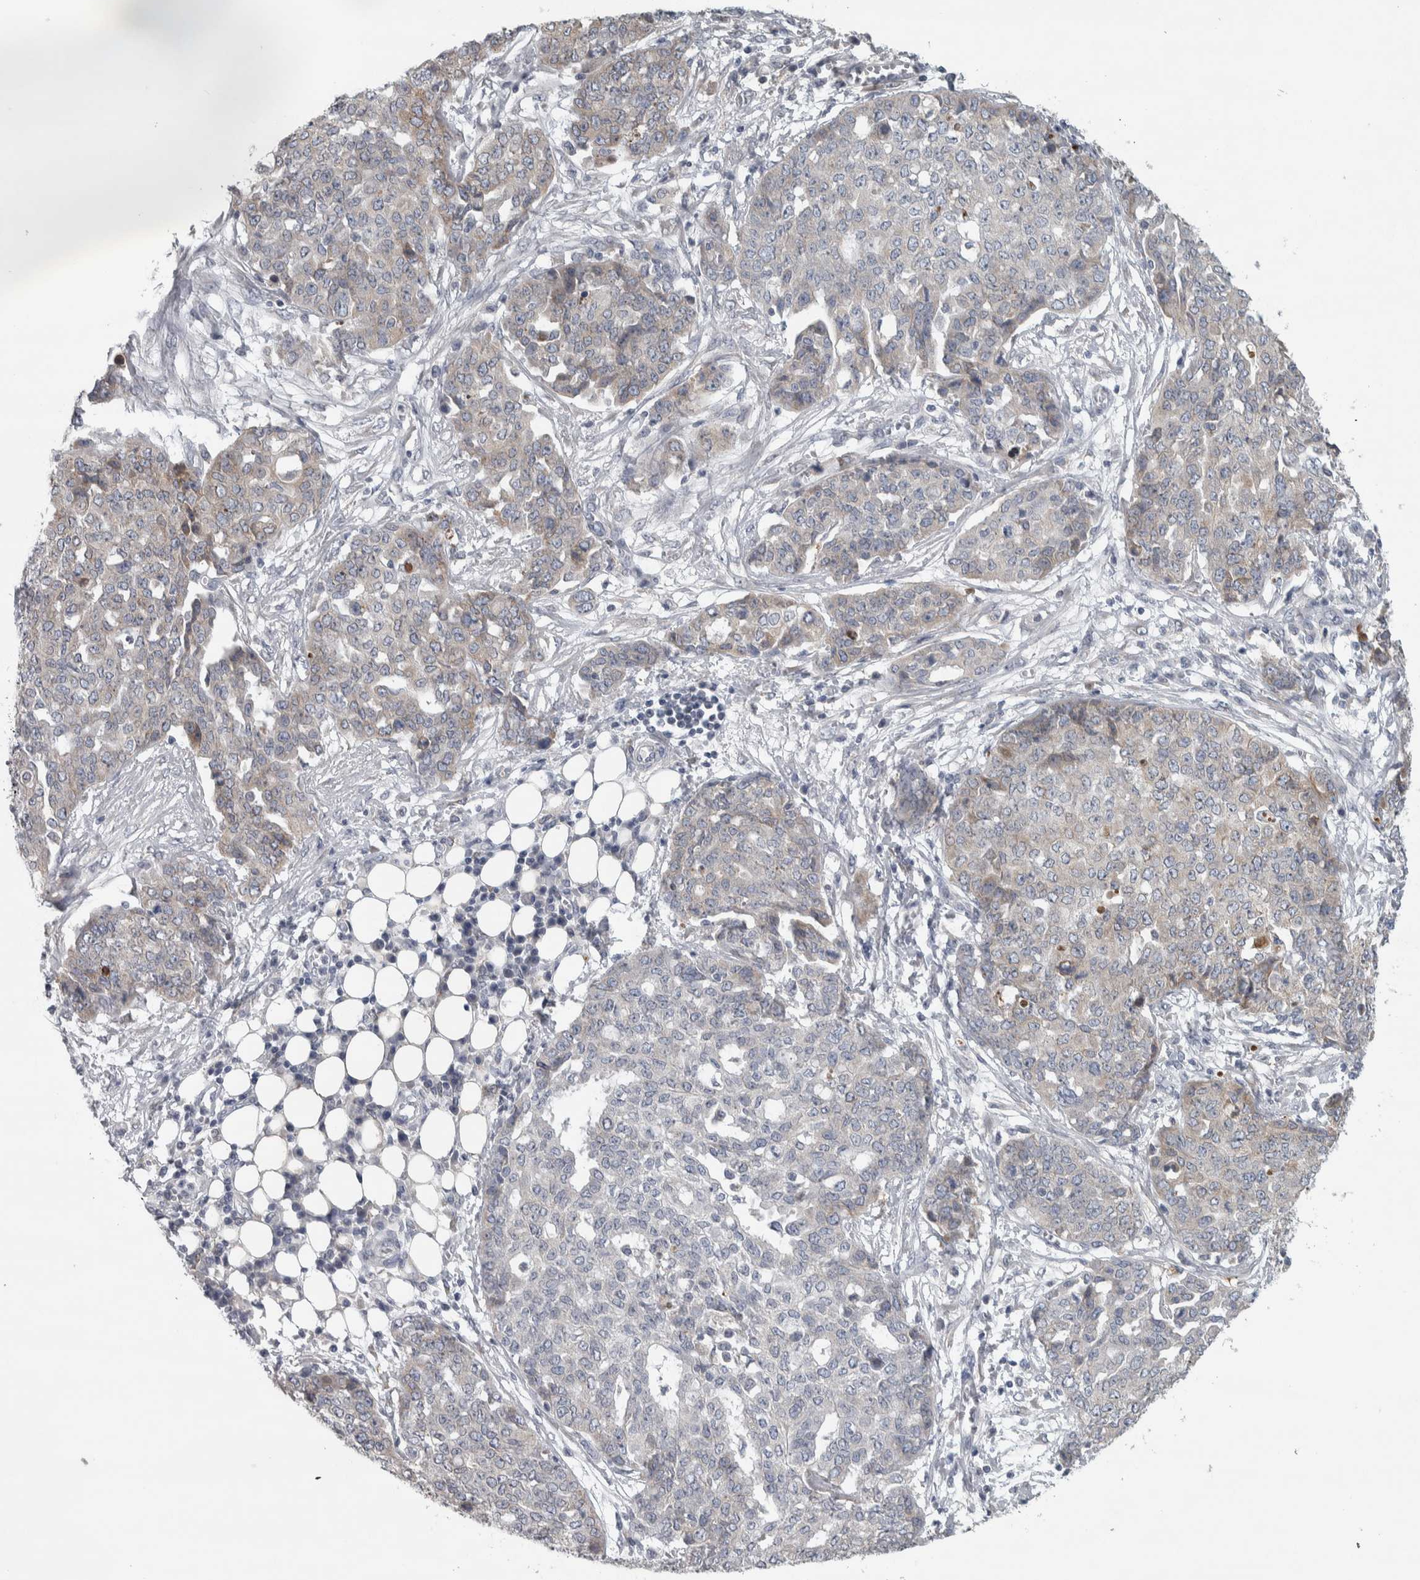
{"staining": {"intensity": "weak", "quantity": "<25%", "location": "cytoplasmic/membranous"}, "tissue": "ovarian cancer", "cell_type": "Tumor cells", "image_type": "cancer", "snomed": [{"axis": "morphology", "description": "Cystadenocarcinoma, serous, NOS"}, {"axis": "topography", "description": "Soft tissue"}, {"axis": "topography", "description": "Ovary"}], "caption": "IHC of ovarian cancer exhibits no positivity in tumor cells. (Stains: DAB immunohistochemistry (IHC) with hematoxylin counter stain, Microscopy: brightfield microscopy at high magnification).", "gene": "SIGMAR1", "patient": {"sex": "female", "age": 57}}